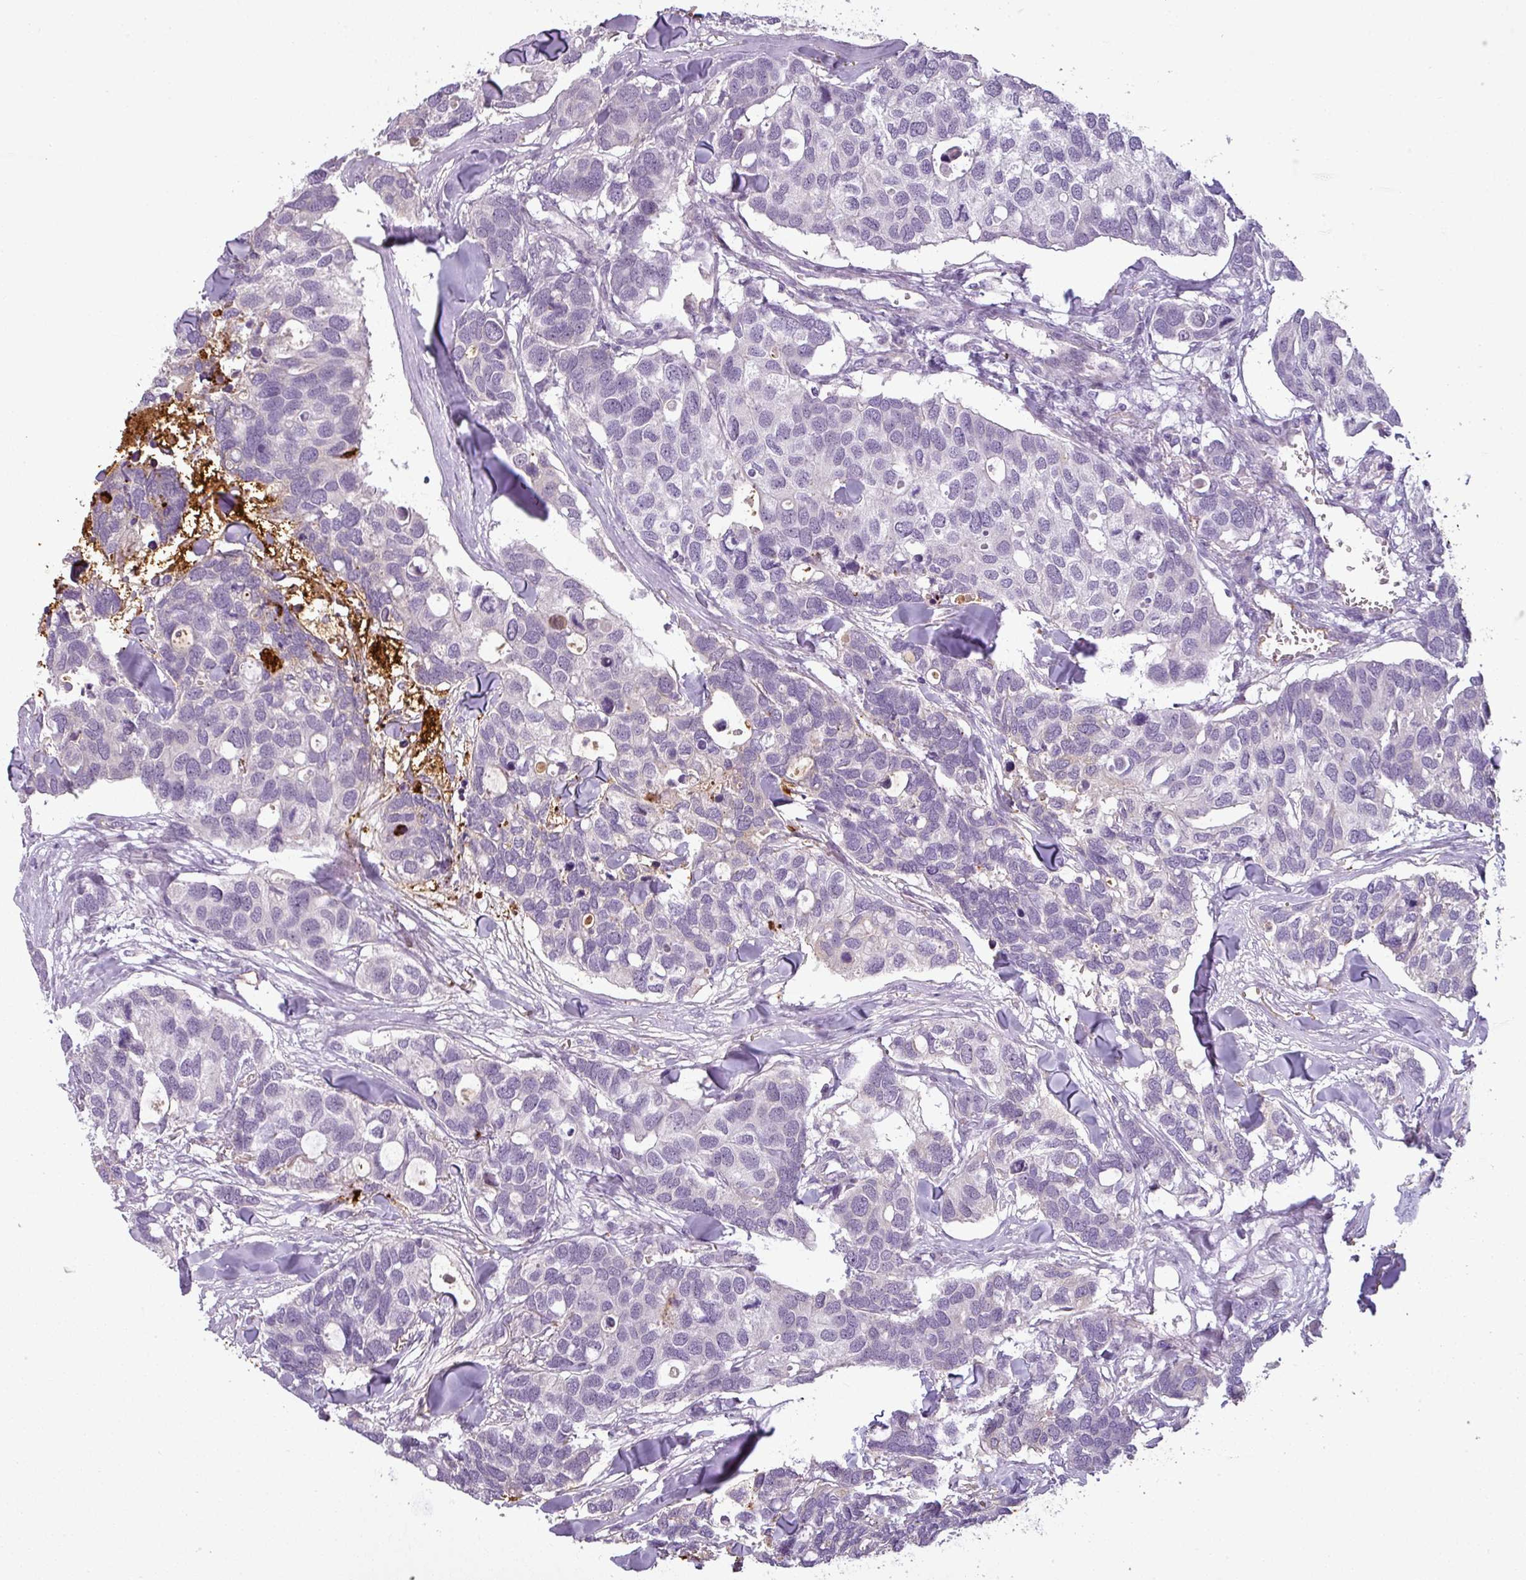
{"staining": {"intensity": "negative", "quantity": "none", "location": "none"}, "tissue": "breast cancer", "cell_type": "Tumor cells", "image_type": "cancer", "snomed": [{"axis": "morphology", "description": "Duct carcinoma"}, {"axis": "topography", "description": "Breast"}], "caption": "Immunohistochemistry image of breast cancer stained for a protein (brown), which reveals no positivity in tumor cells.", "gene": "APOC1", "patient": {"sex": "female", "age": 83}}